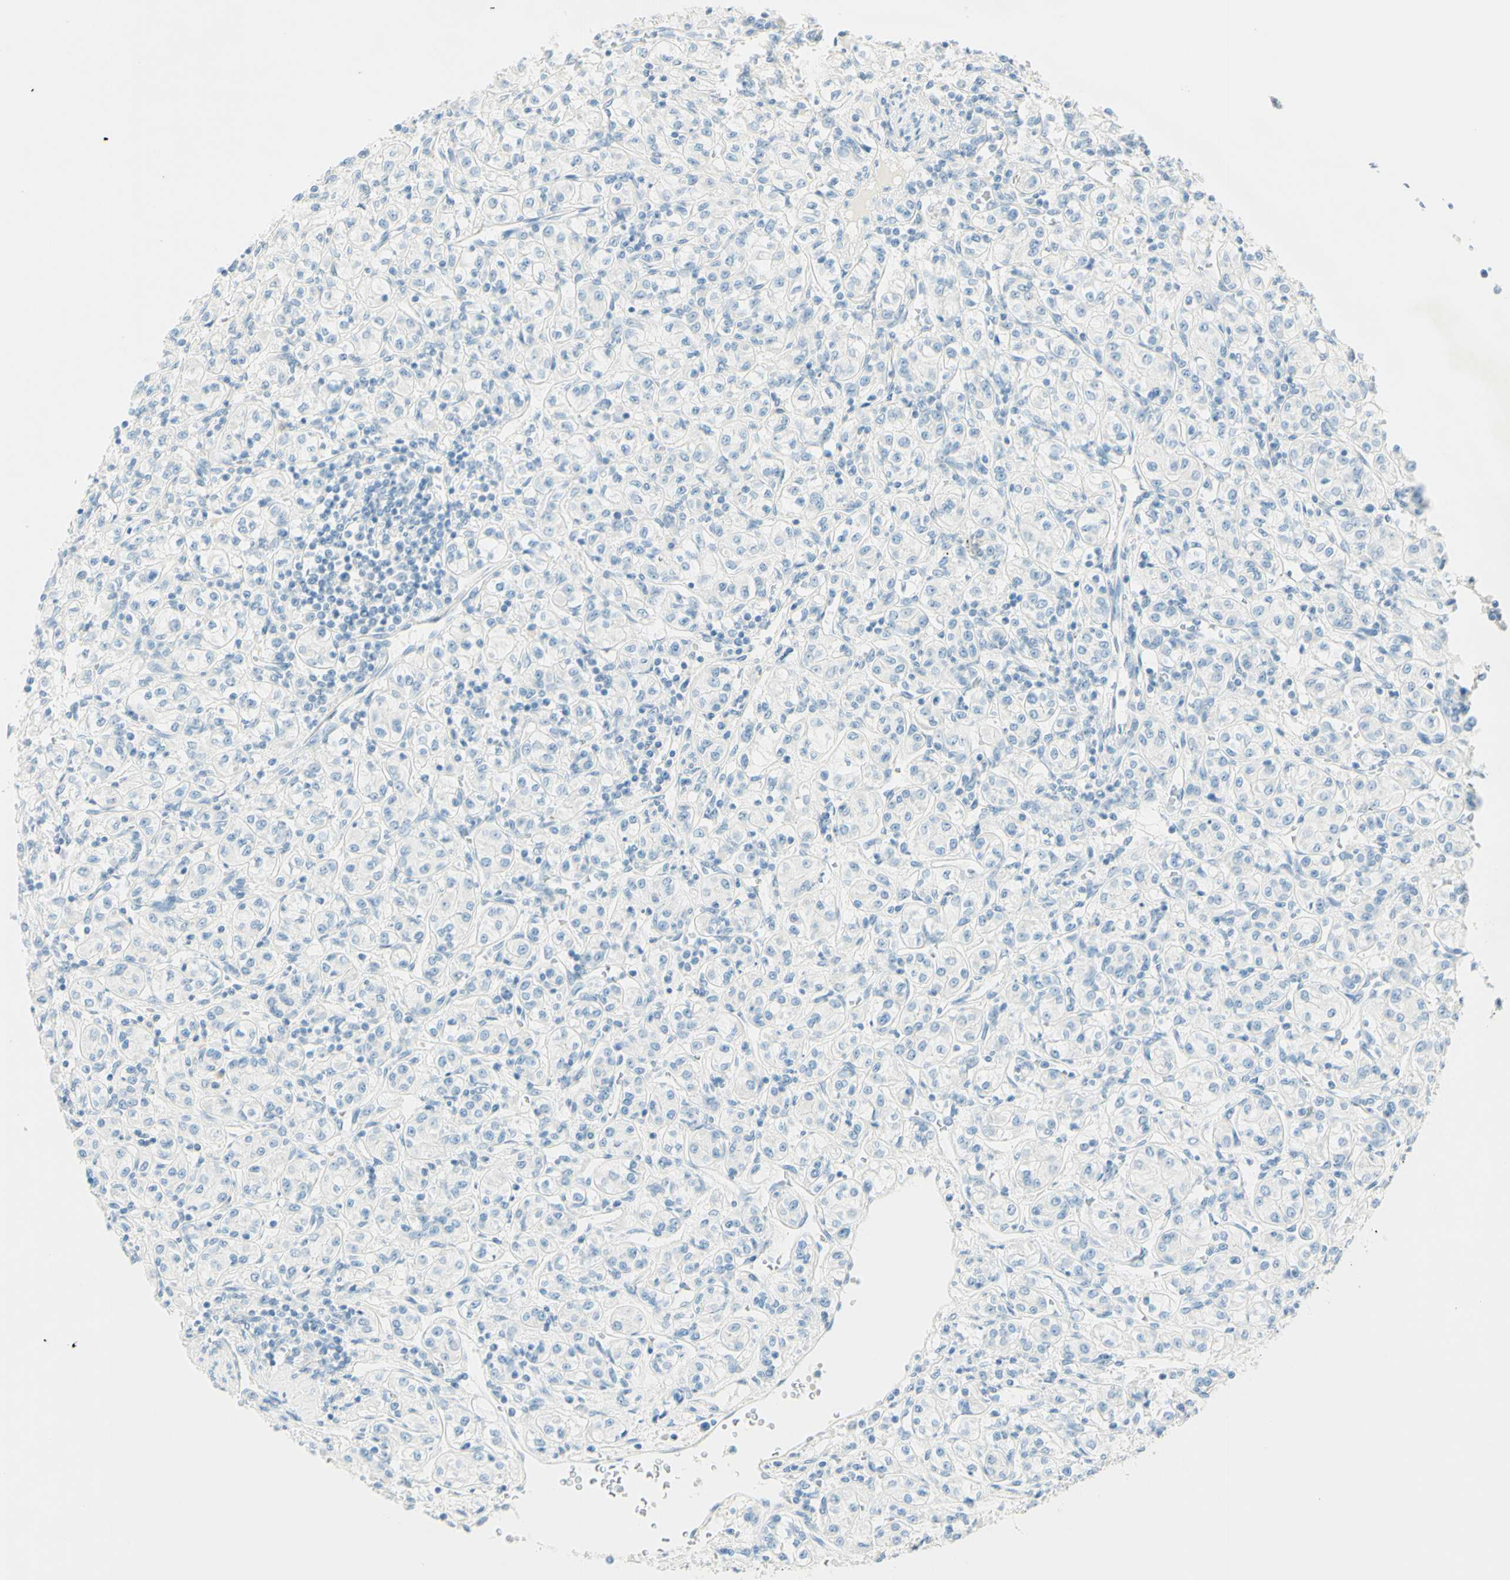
{"staining": {"intensity": "negative", "quantity": "none", "location": "none"}, "tissue": "renal cancer", "cell_type": "Tumor cells", "image_type": "cancer", "snomed": [{"axis": "morphology", "description": "Adenocarcinoma, NOS"}, {"axis": "topography", "description": "Kidney"}], "caption": "Immunohistochemistry (IHC) micrograph of adenocarcinoma (renal) stained for a protein (brown), which shows no positivity in tumor cells.", "gene": "FMR1NB", "patient": {"sex": "male", "age": 77}}